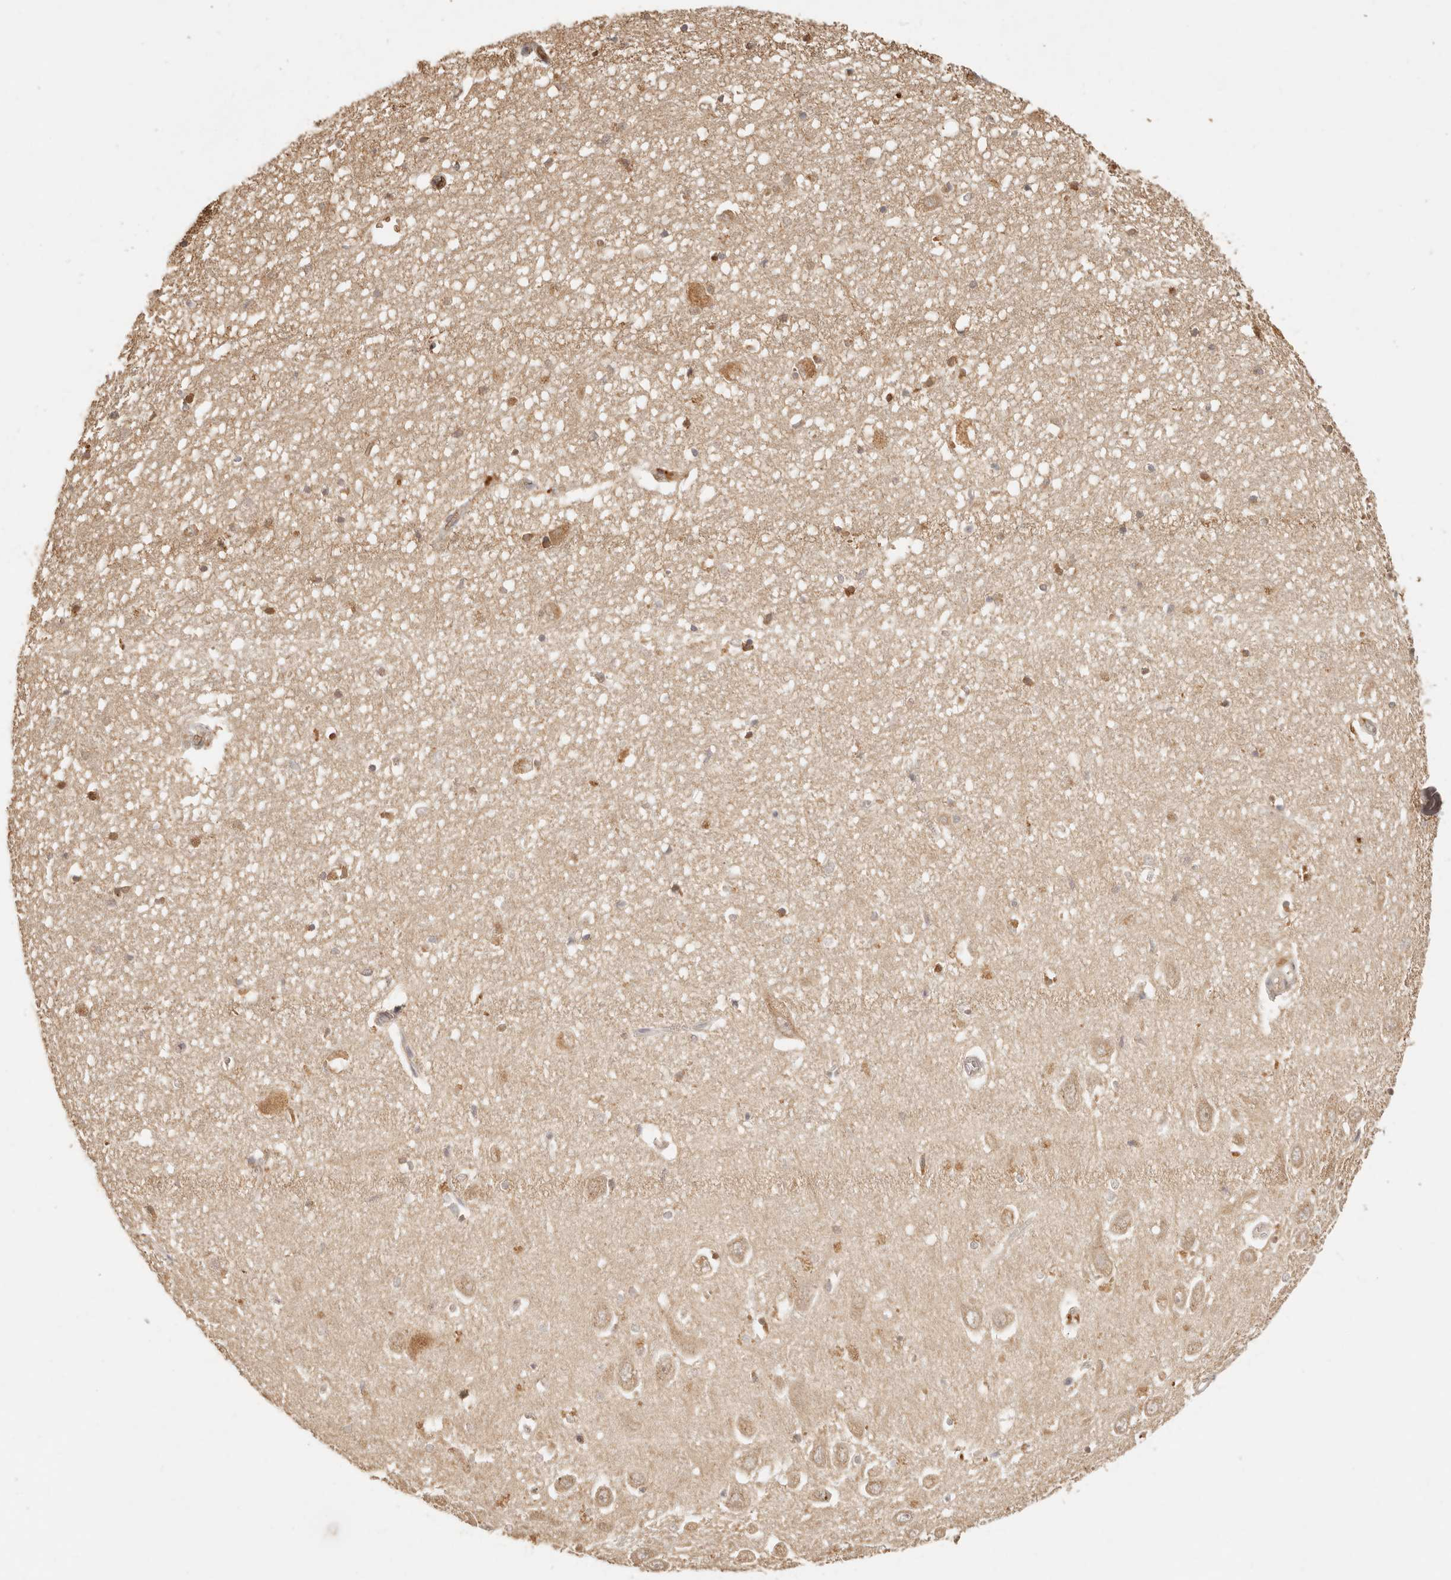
{"staining": {"intensity": "moderate", "quantity": ">75%", "location": "cytoplasmic/membranous,nuclear"}, "tissue": "hippocampus", "cell_type": "Glial cells", "image_type": "normal", "snomed": [{"axis": "morphology", "description": "Normal tissue, NOS"}, {"axis": "topography", "description": "Hippocampus"}], "caption": "Approximately >75% of glial cells in unremarkable hippocampus reveal moderate cytoplasmic/membranous,nuclear protein expression as visualized by brown immunohistochemical staining.", "gene": "INTS11", "patient": {"sex": "female", "age": 64}}